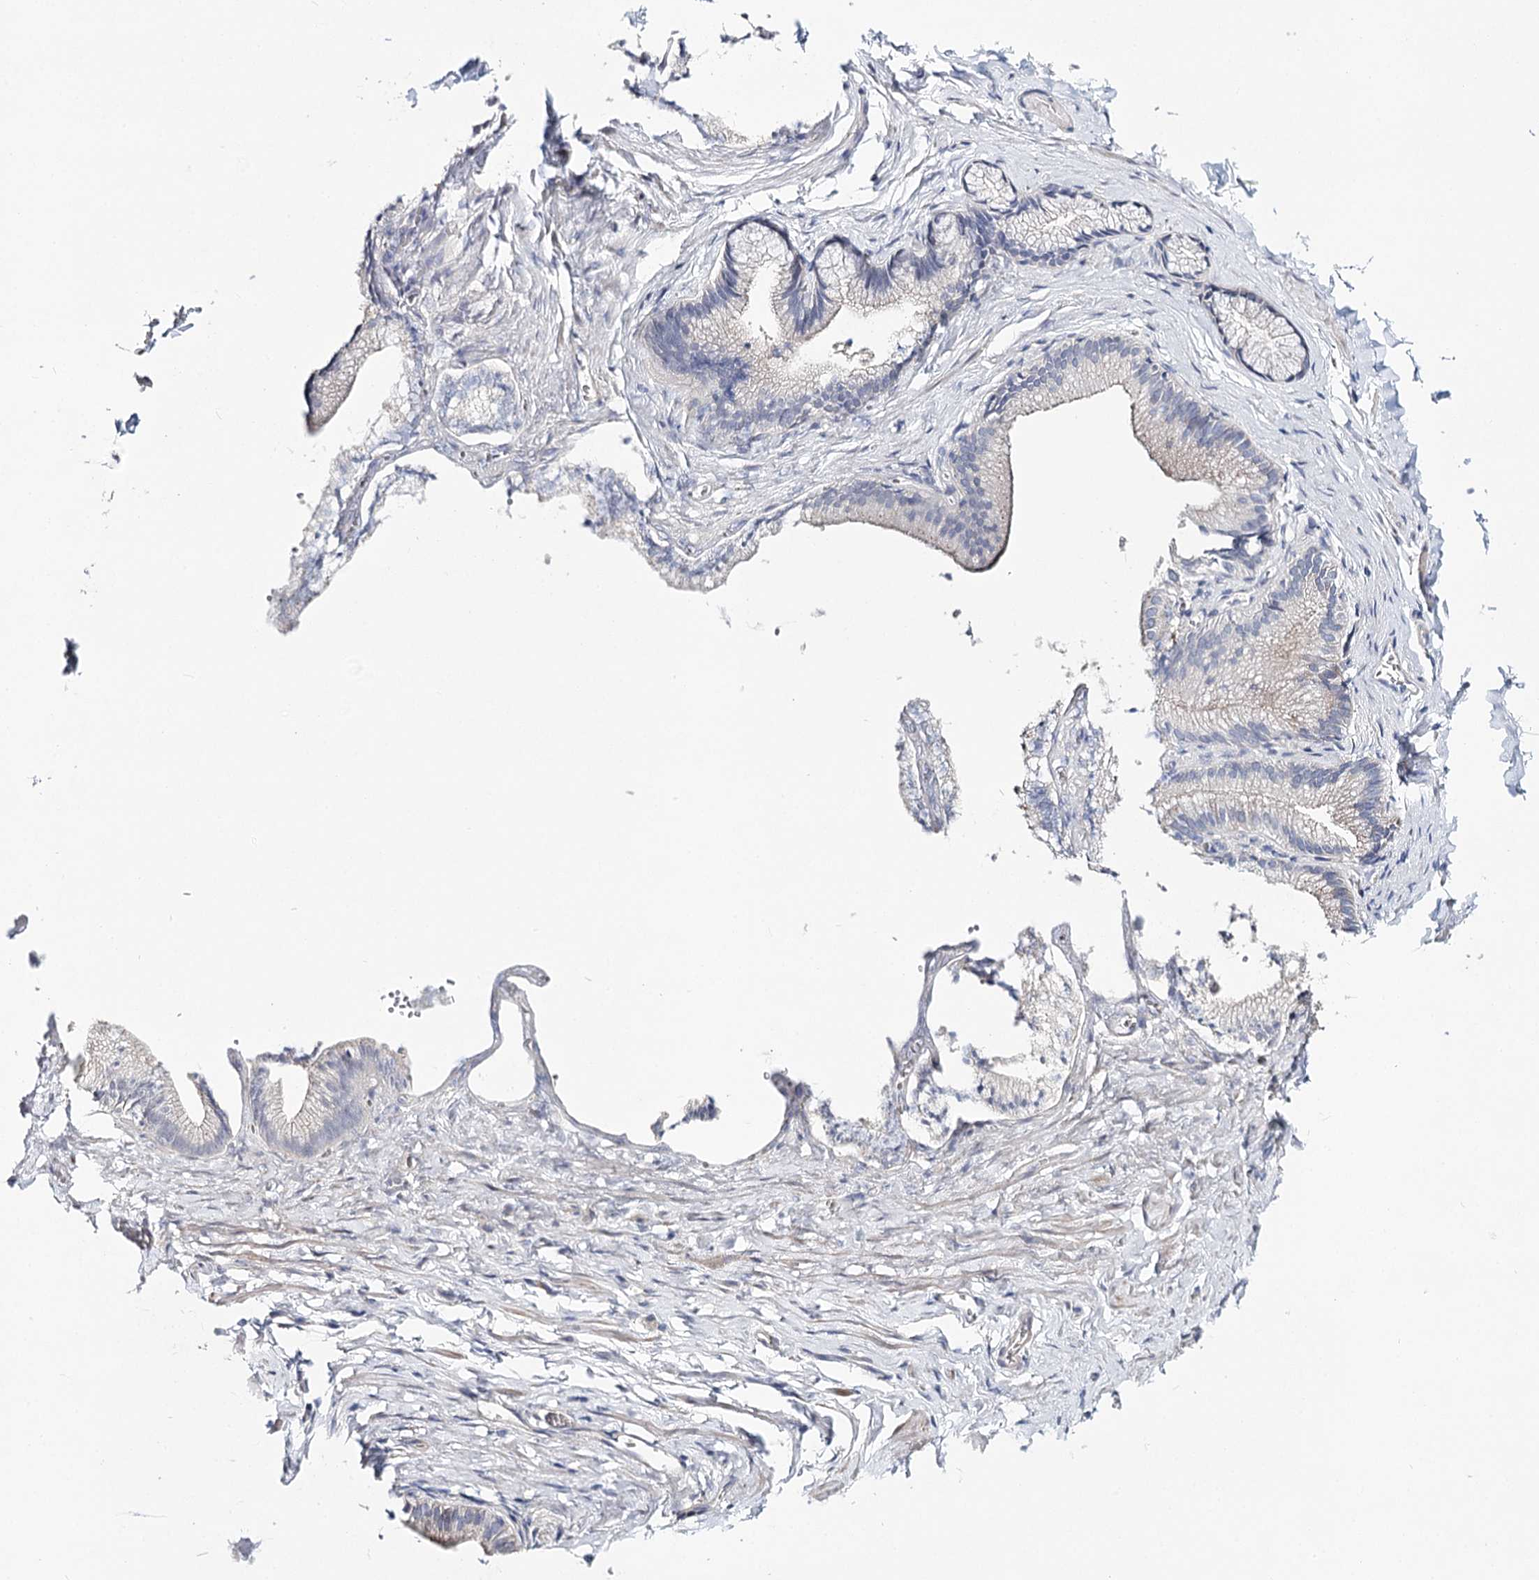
{"staining": {"intensity": "negative", "quantity": "none", "location": "none"}, "tissue": "adipose tissue", "cell_type": "Adipocytes", "image_type": "normal", "snomed": [{"axis": "morphology", "description": "Normal tissue, NOS"}, {"axis": "topography", "description": "Gallbladder"}, {"axis": "topography", "description": "Peripheral nerve tissue"}], "caption": "An immunohistochemistry micrograph of normal adipose tissue is shown. There is no staining in adipocytes of adipose tissue.", "gene": "TEX12", "patient": {"sex": "male", "age": 38}}